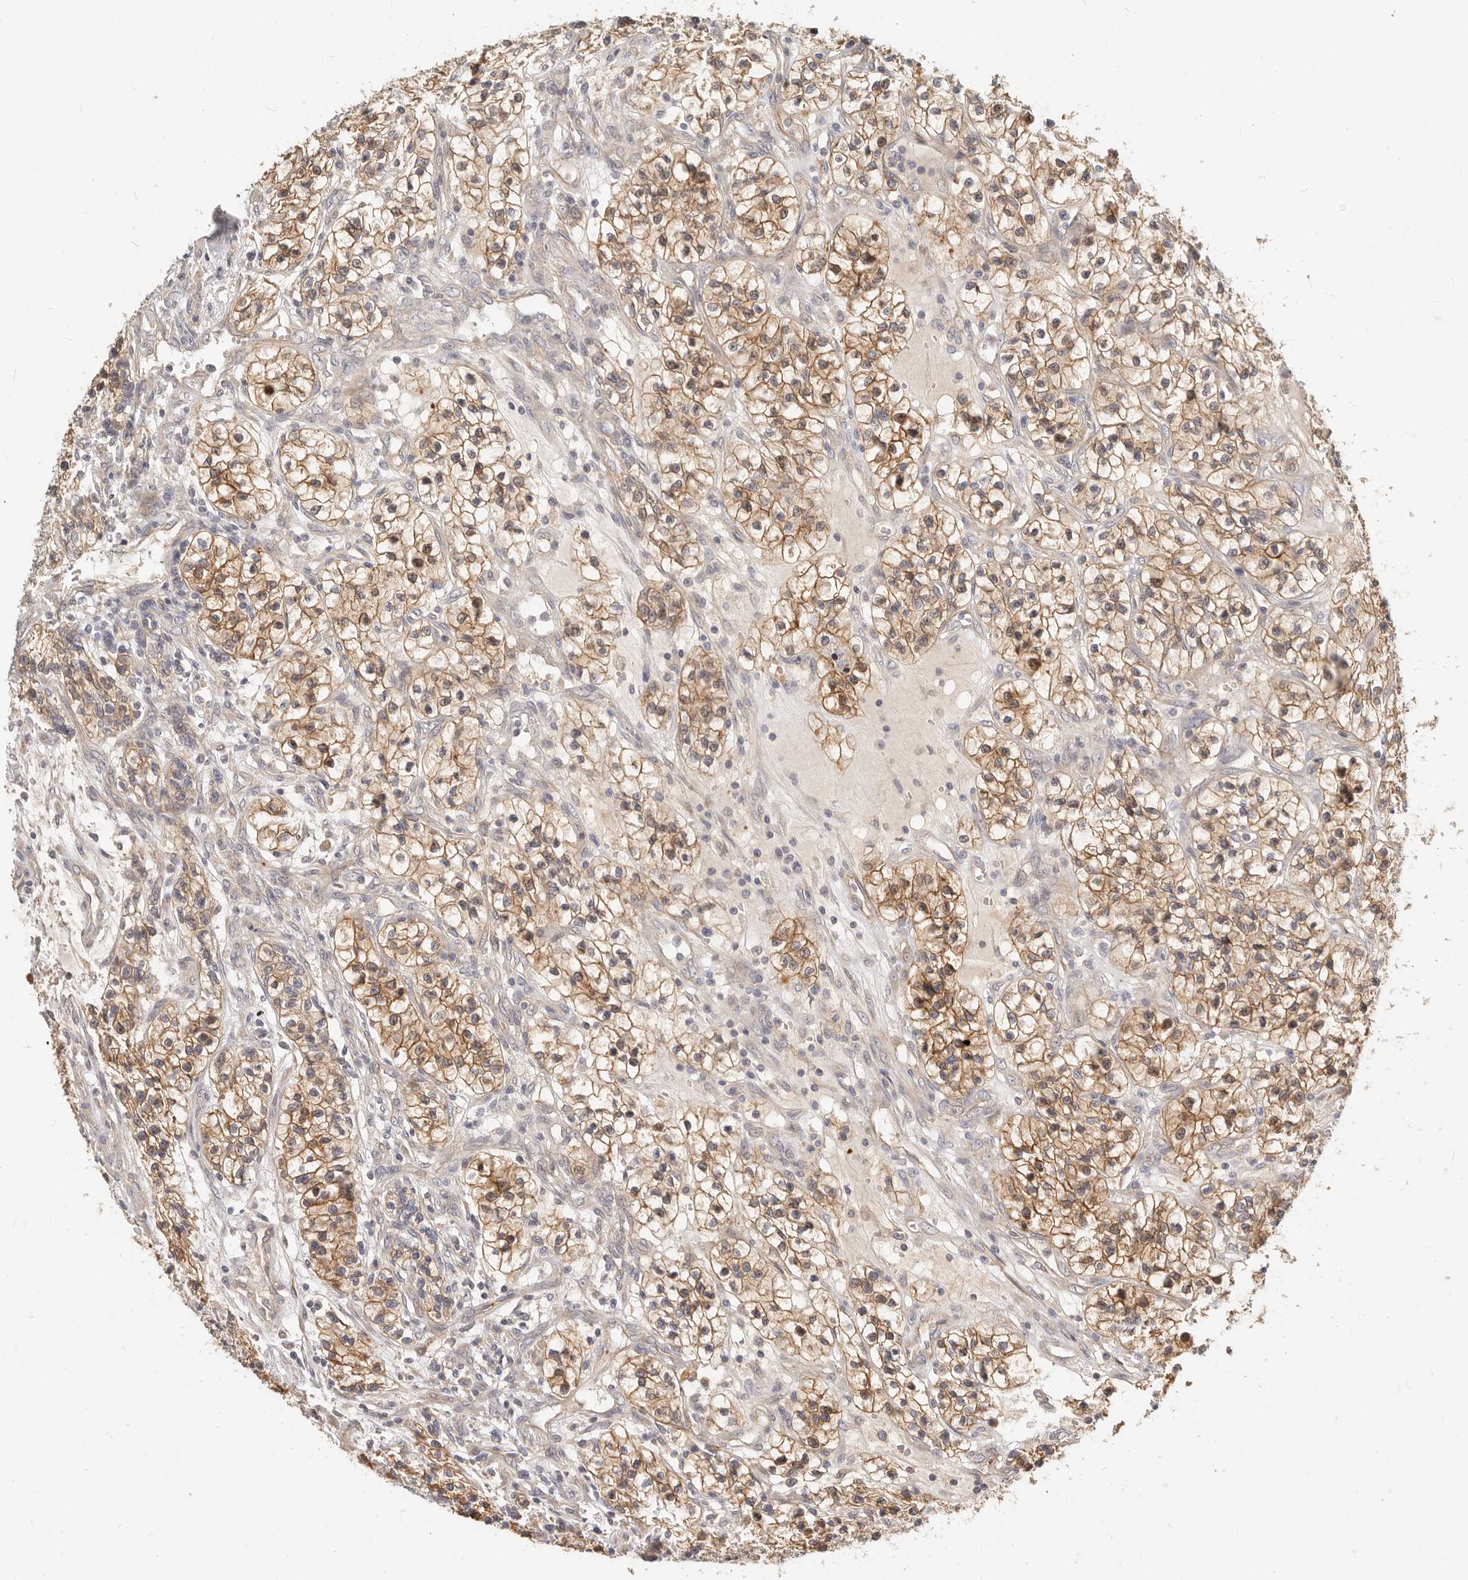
{"staining": {"intensity": "moderate", "quantity": "25%-75%", "location": "cytoplasmic/membranous"}, "tissue": "renal cancer", "cell_type": "Tumor cells", "image_type": "cancer", "snomed": [{"axis": "morphology", "description": "Adenocarcinoma, NOS"}, {"axis": "topography", "description": "Kidney"}], "caption": "DAB (3,3'-diaminobenzidine) immunohistochemical staining of renal cancer (adenocarcinoma) displays moderate cytoplasmic/membranous protein staining in approximately 25%-75% of tumor cells. The staining was performed using DAB to visualize the protein expression in brown, while the nuclei were stained in blue with hematoxylin (Magnification: 20x).", "gene": "ZRANB1", "patient": {"sex": "female", "age": 57}}